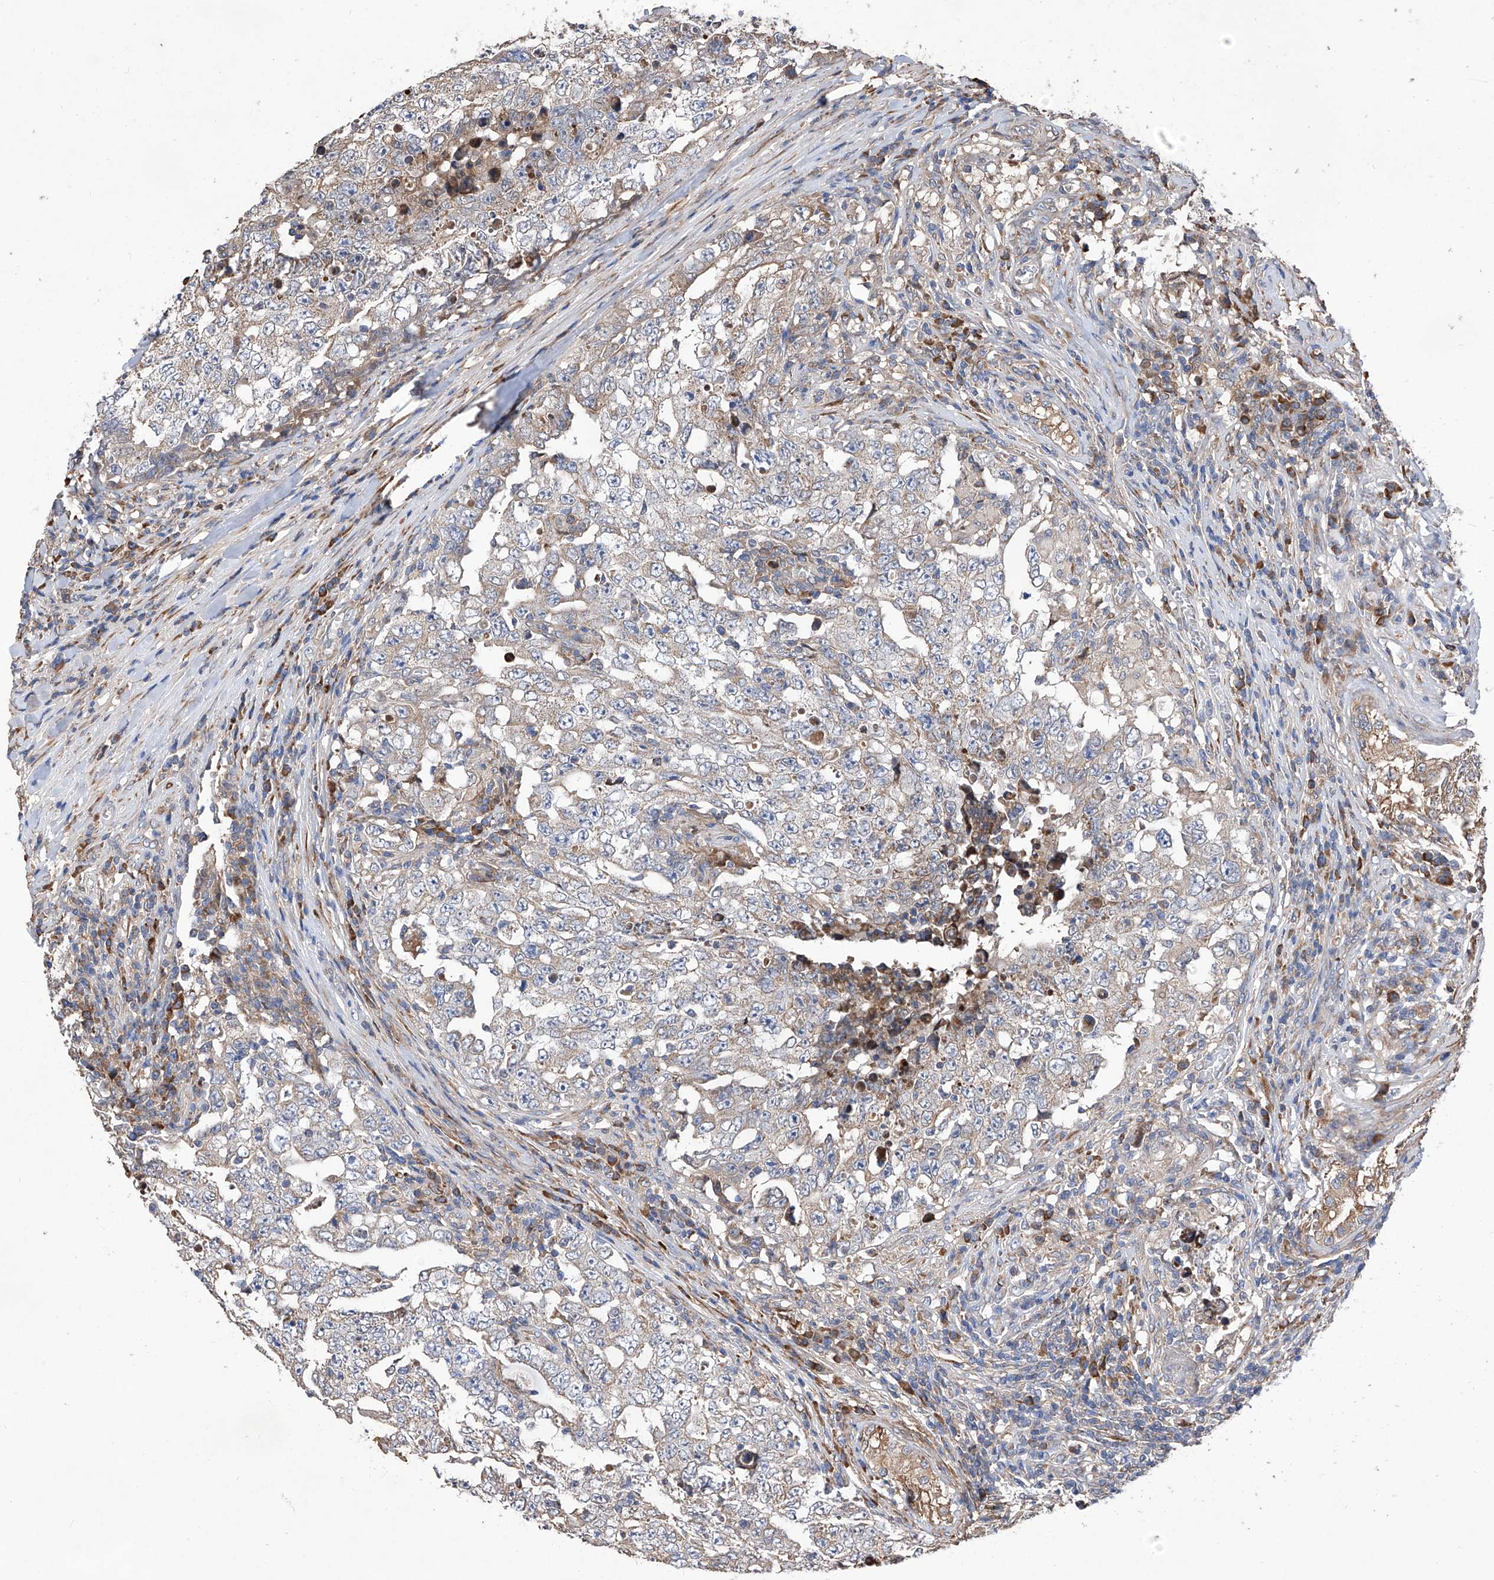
{"staining": {"intensity": "weak", "quantity": "25%-75%", "location": "cytoplasmic/membranous"}, "tissue": "testis cancer", "cell_type": "Tumor cells", "image_type": "cancer", "snomed": [{"axis": "morphology", "description": "Carcinoma, Embryonal, NOS"}, {"axis": "topography", "description": "Testis"}], "caption": "Weak cytoplasmic/membranous expression is seen in approximately 25%-75% of tumor cells in testis cancer. Immunohistochemistry (ihc) stains the protein of interest in brown and the nuclei are stained blue.", "gene": "INPP5B", "patient": {"sex": "male", "age": 26}}